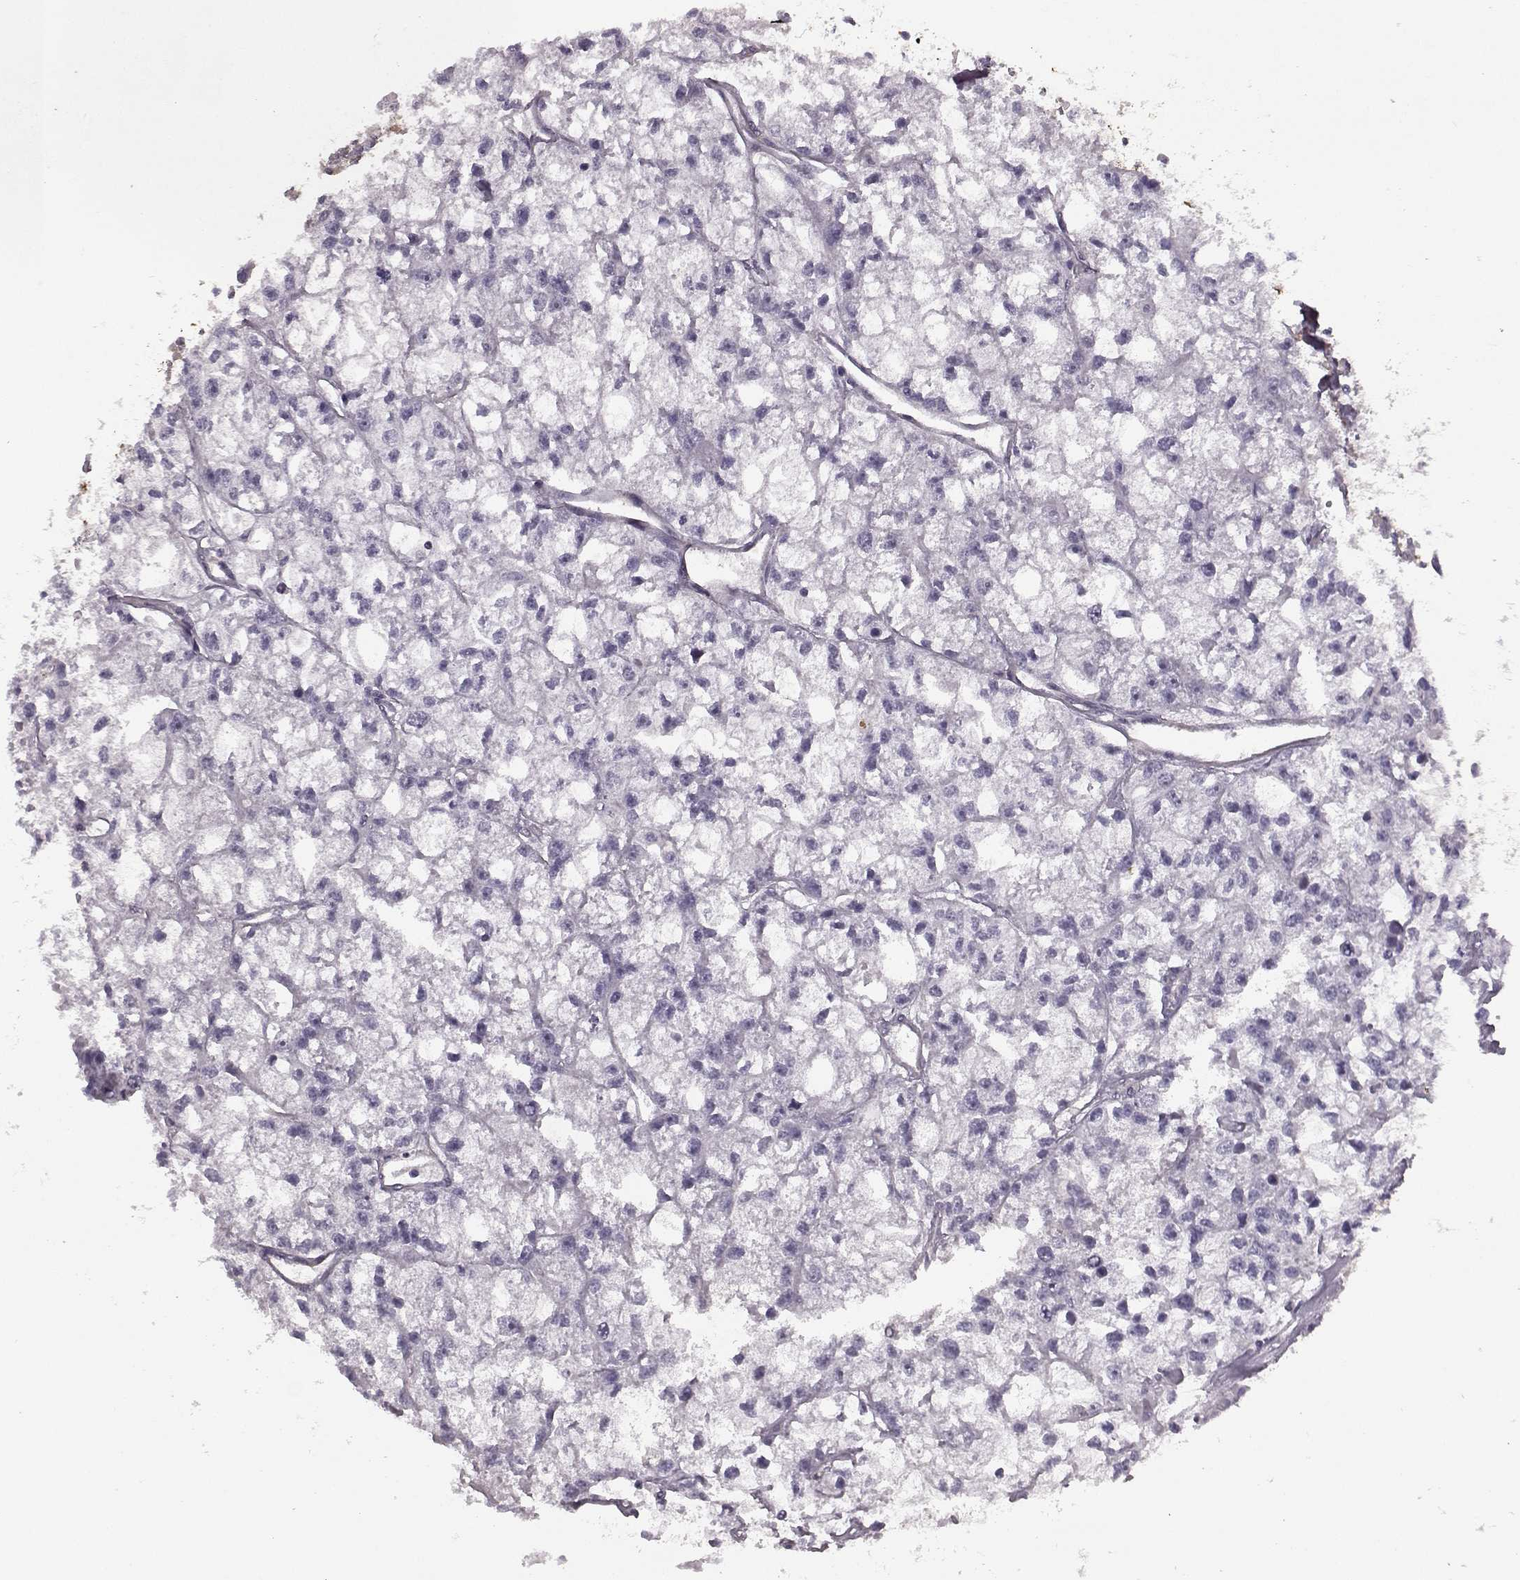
{"staining": {"intensity": "negative", "quantity": "none", "location": "none"}, "tissue": "renal cancer", "cell_type": "Tumor cells", "image_type": "cancer", "snomed": [{"axis": "morphology", "description": "Adenocarcinoma, NOS"}, {"axis": "topography", "description": "Kidney"}], "caption": "This is a micrograph of IHC staining of renal cancer (adenocarcinoma), which shows no positivity in tumor cells.", "gene": "KRT85", "patient": {"sex": "male", "age": 56}}